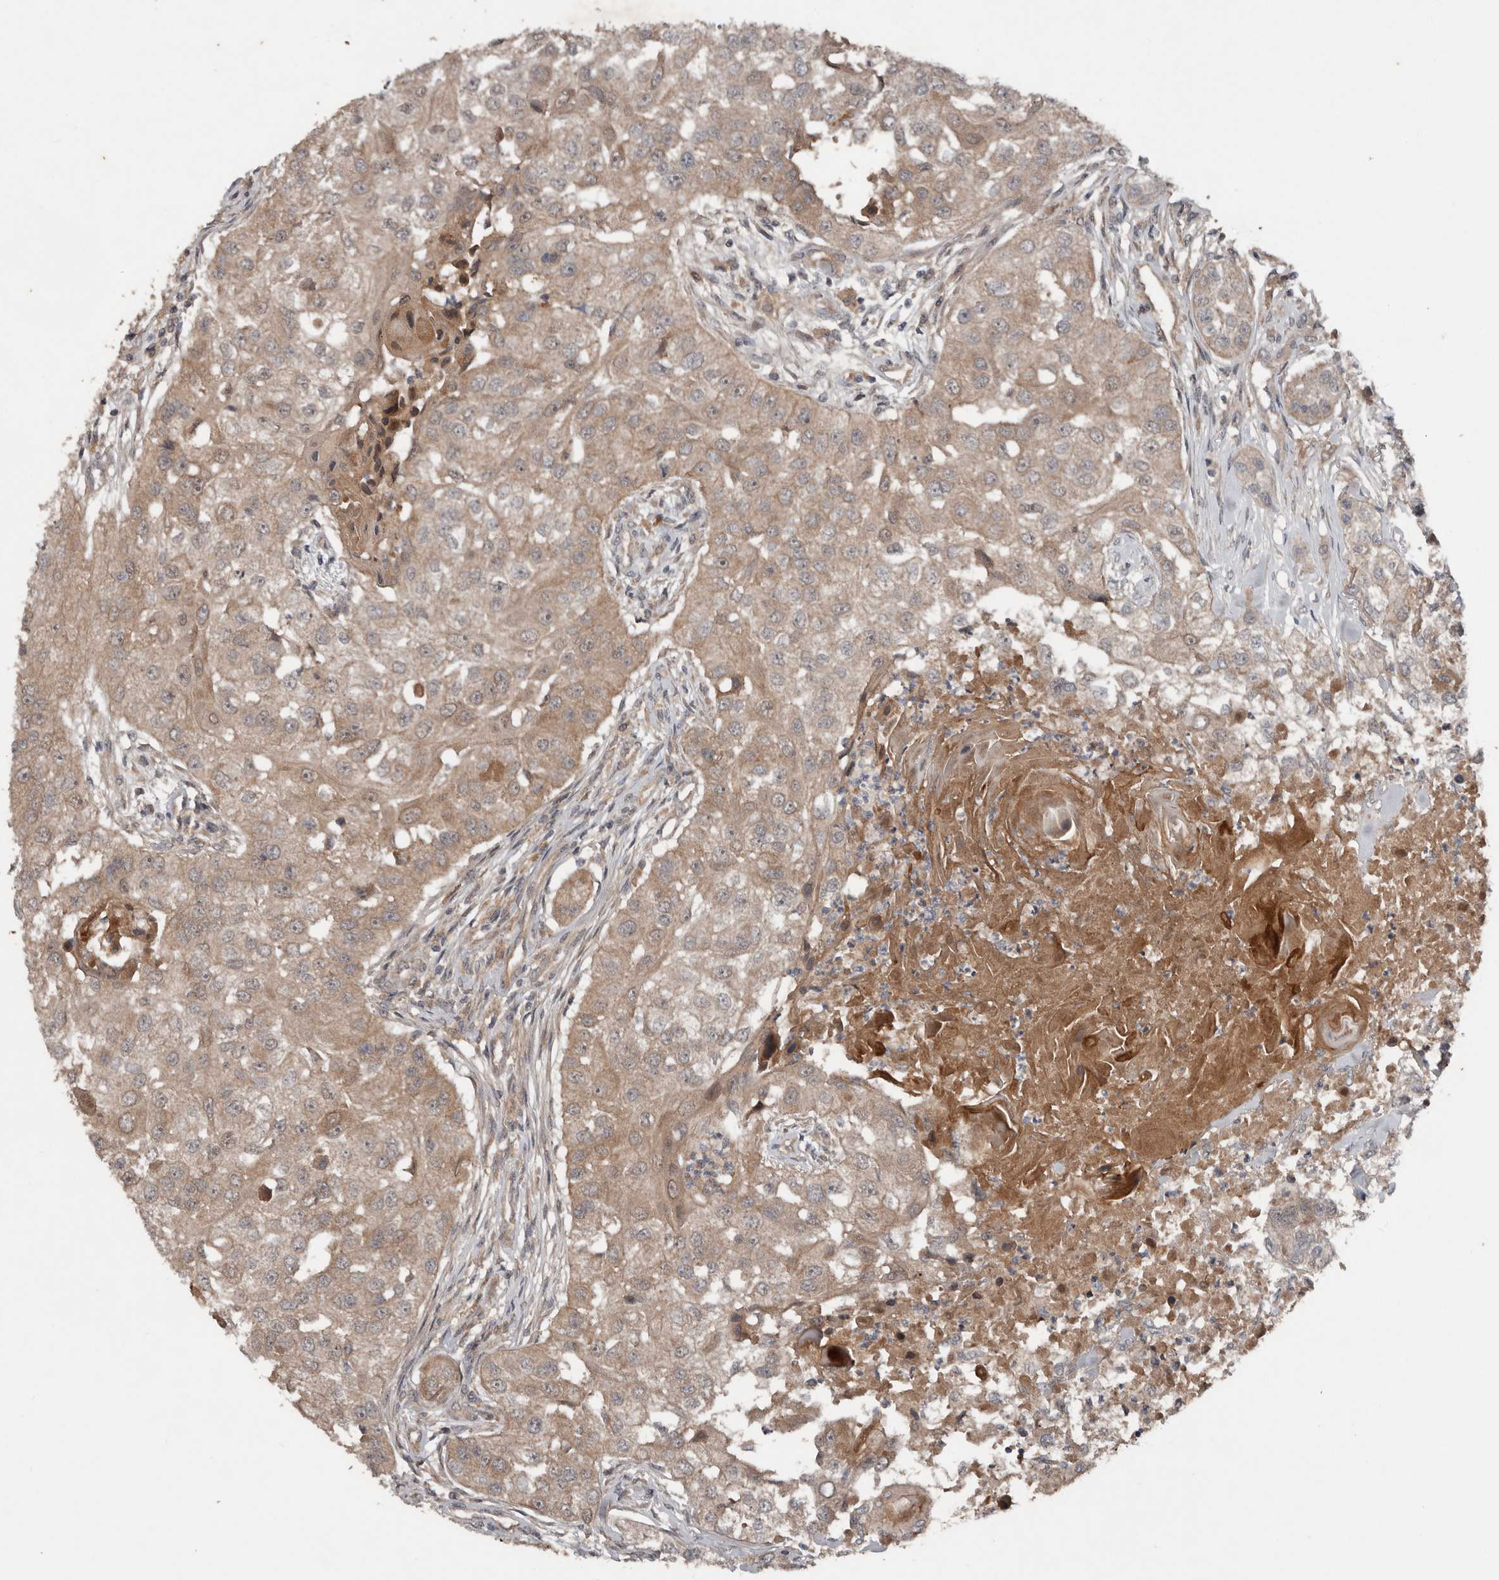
{"staining": {"intensity": "moderate", "quantity": ">75%", "location": "cytoplasmic/membranous"}, "tissue": "head and neck cancer", "cell_type": "Tumor cells", "image_type": "cancer", "snomed": [{"axis": "morphology", "description": "Normal tissue, NOS"}, {"axis": "morphology", "description": "Squamous cell carcinoma, NOS"}, {"axis": "topography", "description": "Skeletal muscle"}, {"axis": "topography", "description": "Head-Neck"}], "caption": "Brown immunohistochemical staining in squamous cell carcinoma (head and neck) reveals moderate cytoplasmic/membranous positivity in approximately >75% of tumor cells.", "gene": "DNAJB4", "patient": {"sex": "male", "age": 51}}